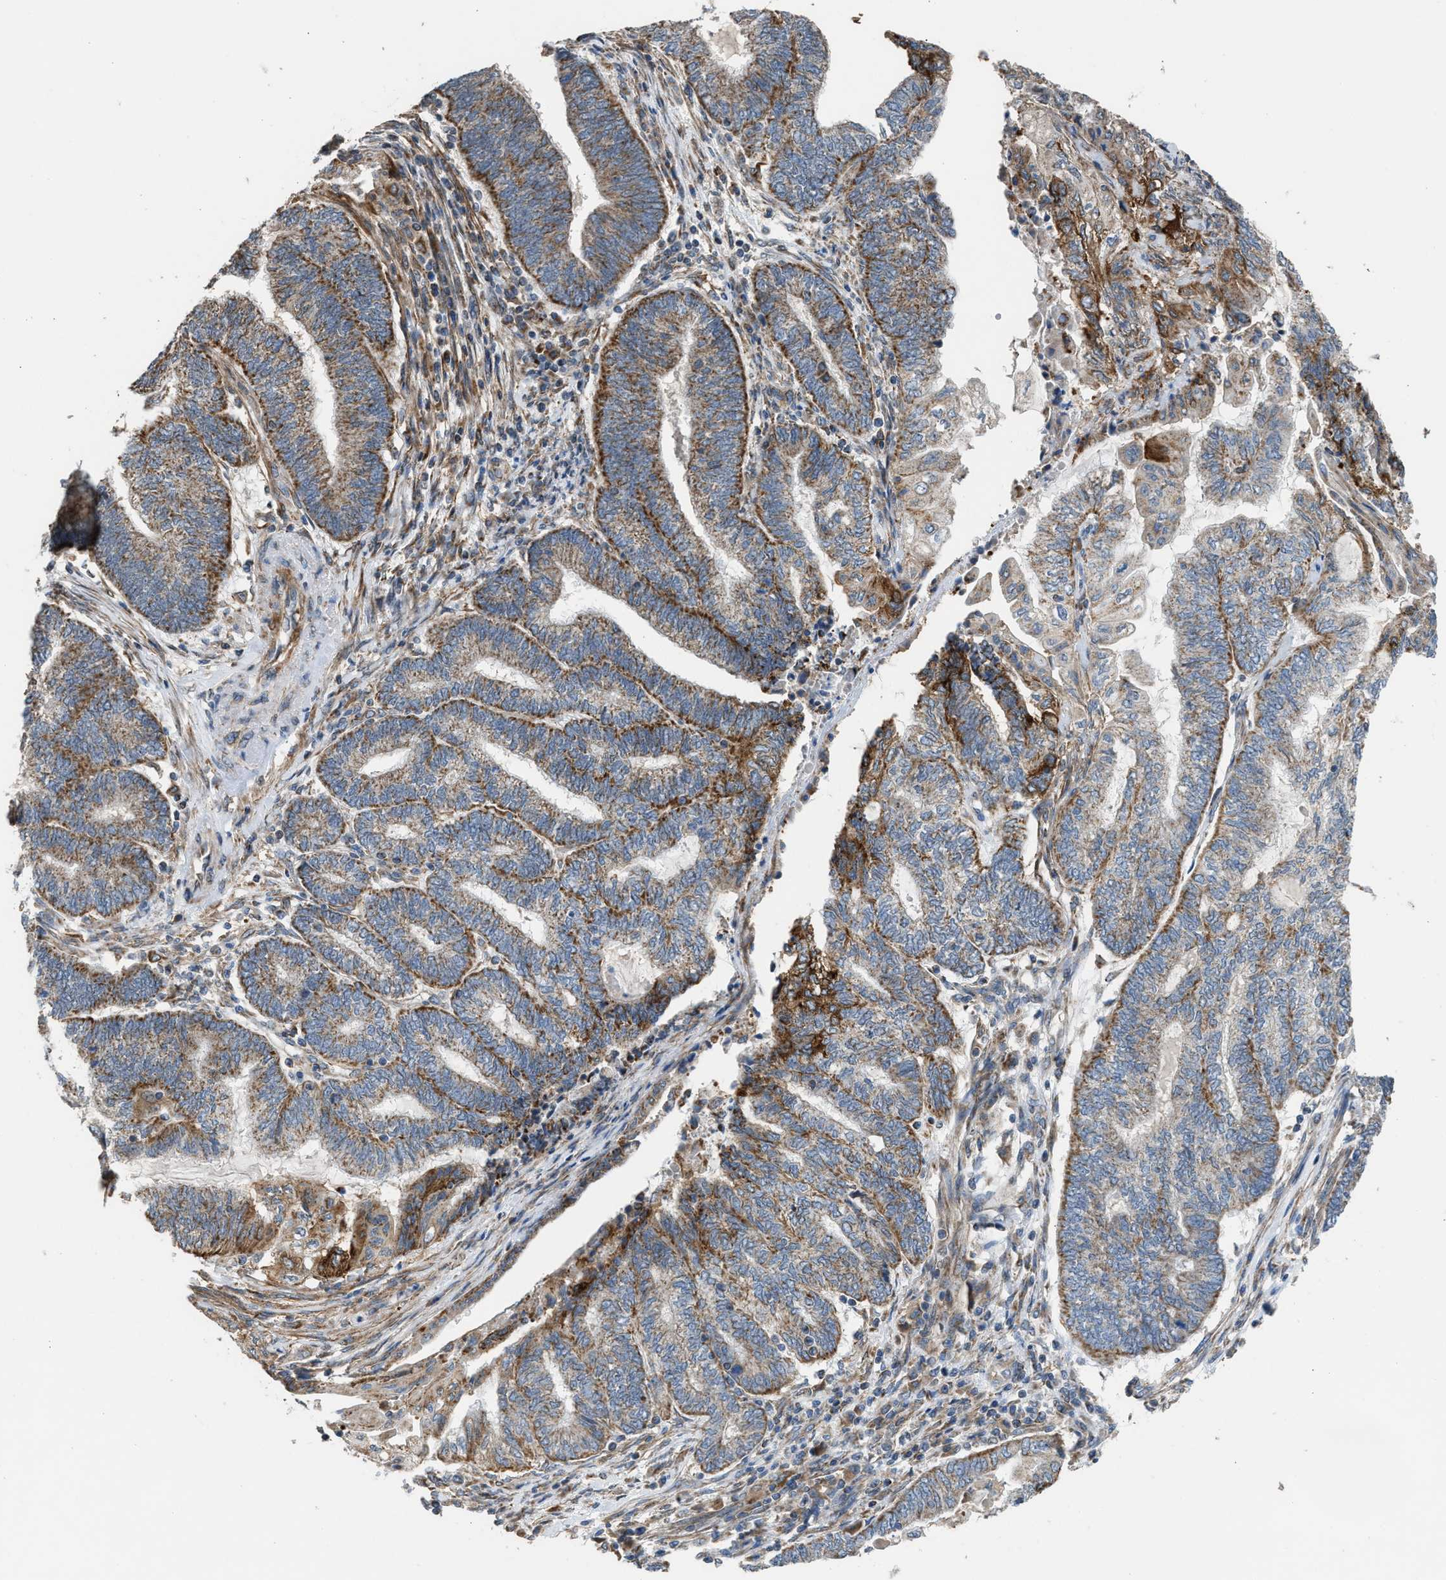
{"staining": {"intensity": "moderate", "quantity": ">75%", "location": "cytoplasmic/membranous"}, "tissue": "endometrial cancer", "cell_type": "Tumor cells", "image_type": "cancer", "snomed": [{"axis": "morphology", "description": "Adenocarcinoma, NOS"}, {"axis": "topography", "description": "Uterus"}, {"axis": "topography", "description": "Endometrium"}], "caption": "DAB (3,3'-diaminobenzidine) immunohistochemical staining of human endometrial cancer shows moderate cytoplasmic/membranous protein staining in approximately >75% of tumor cells.", "gene": "SLC10A3", "patient": {"sex": "female", "age": 70}}